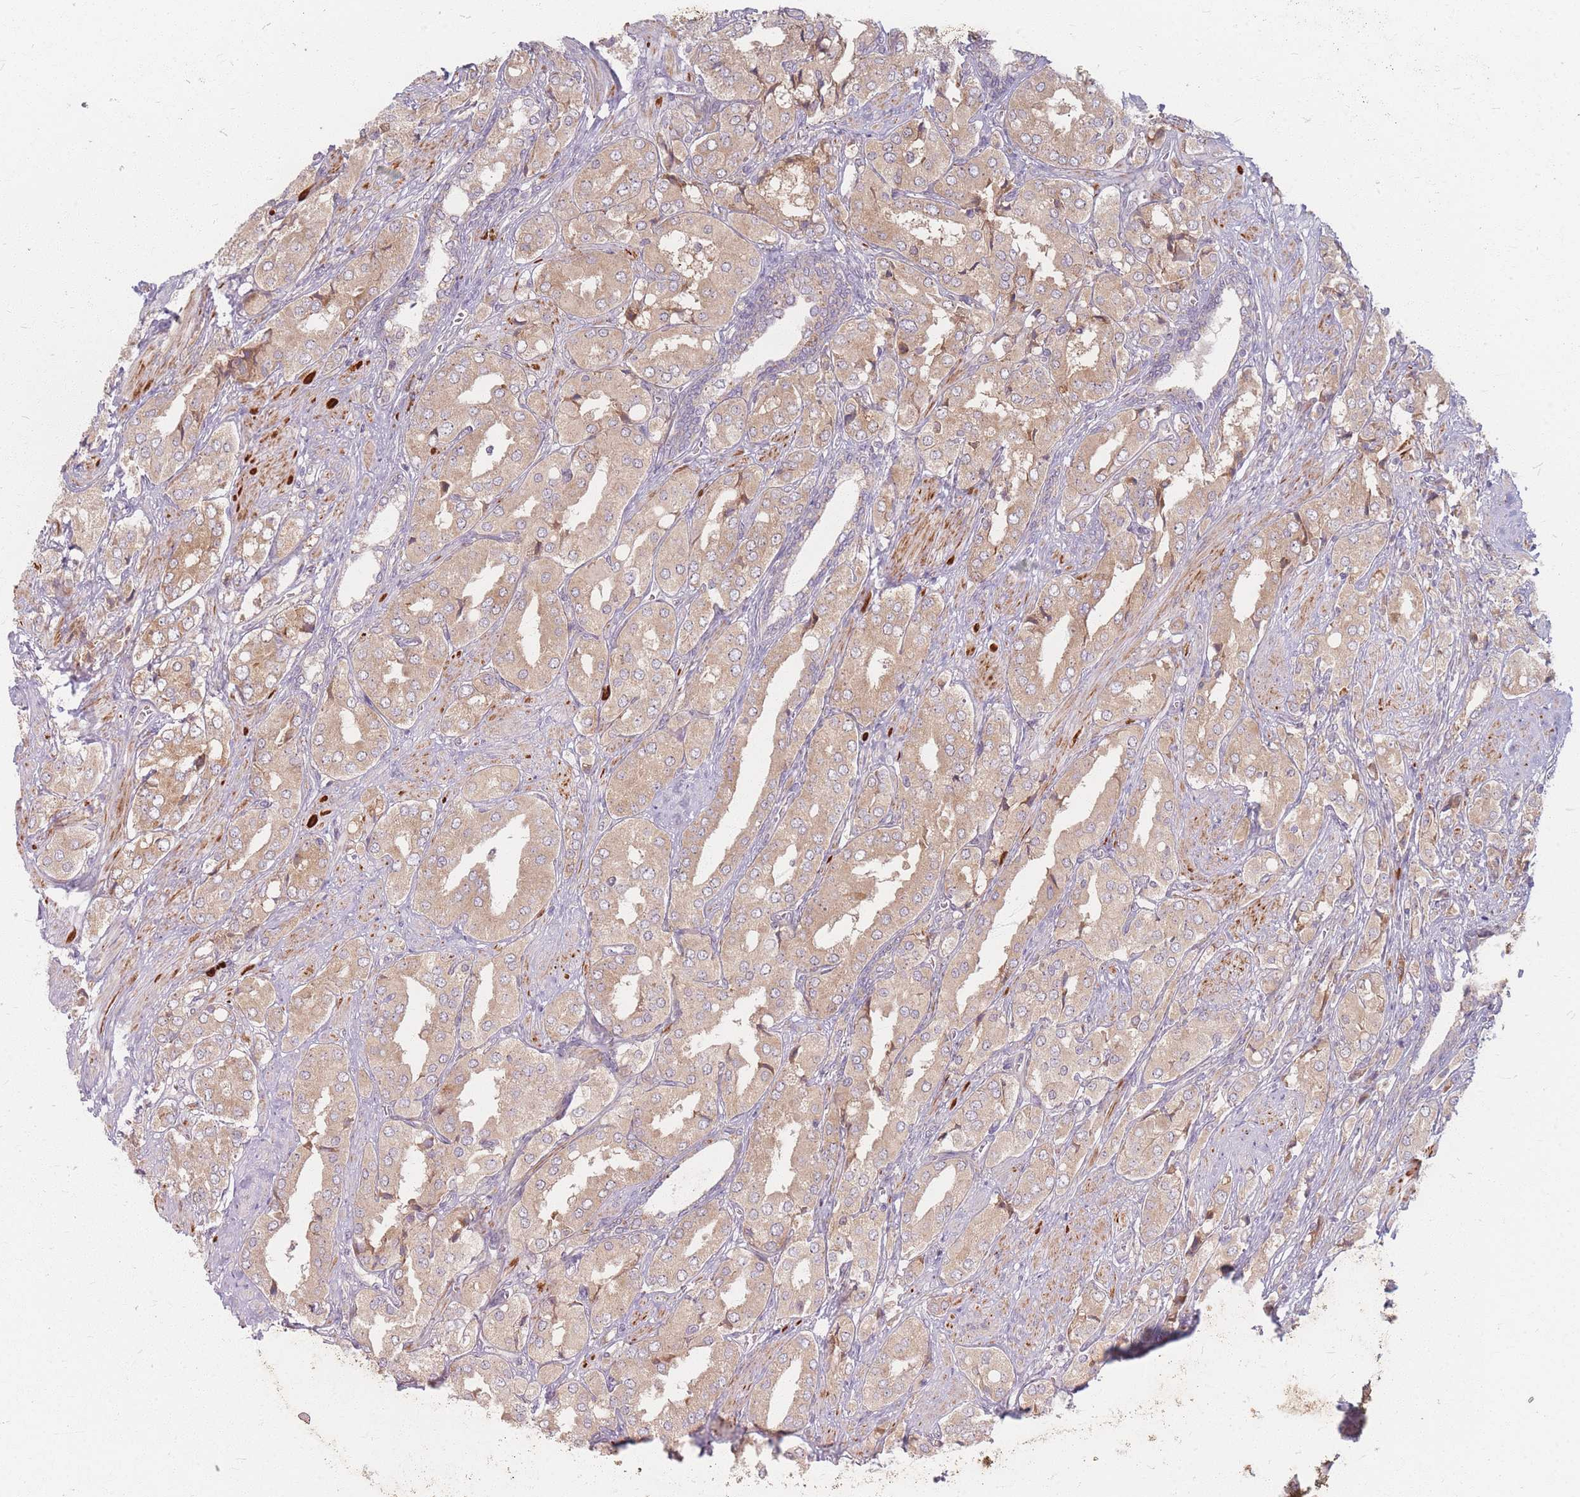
{"staining": {"intensity": "weak", "quantity": ">75%", "location": "cytoplasmic/membranous"}, "tissue": "prostate cancer", "cell_type": "Tumor cells", "image_type": "cancer", "snomed": [{"axis": "morphology", "description": "Adenocarcinoma, High grade"}, {"axis": "topography", "description": "Prostate"}], "caption": "Protein analysis of prostate cancer tissue reveals weak cytoplasmic/membranous positivity in about >75% of tumor cells.", "gene": "SMIM14", "patient": {"sex": "male", "age": 71}}